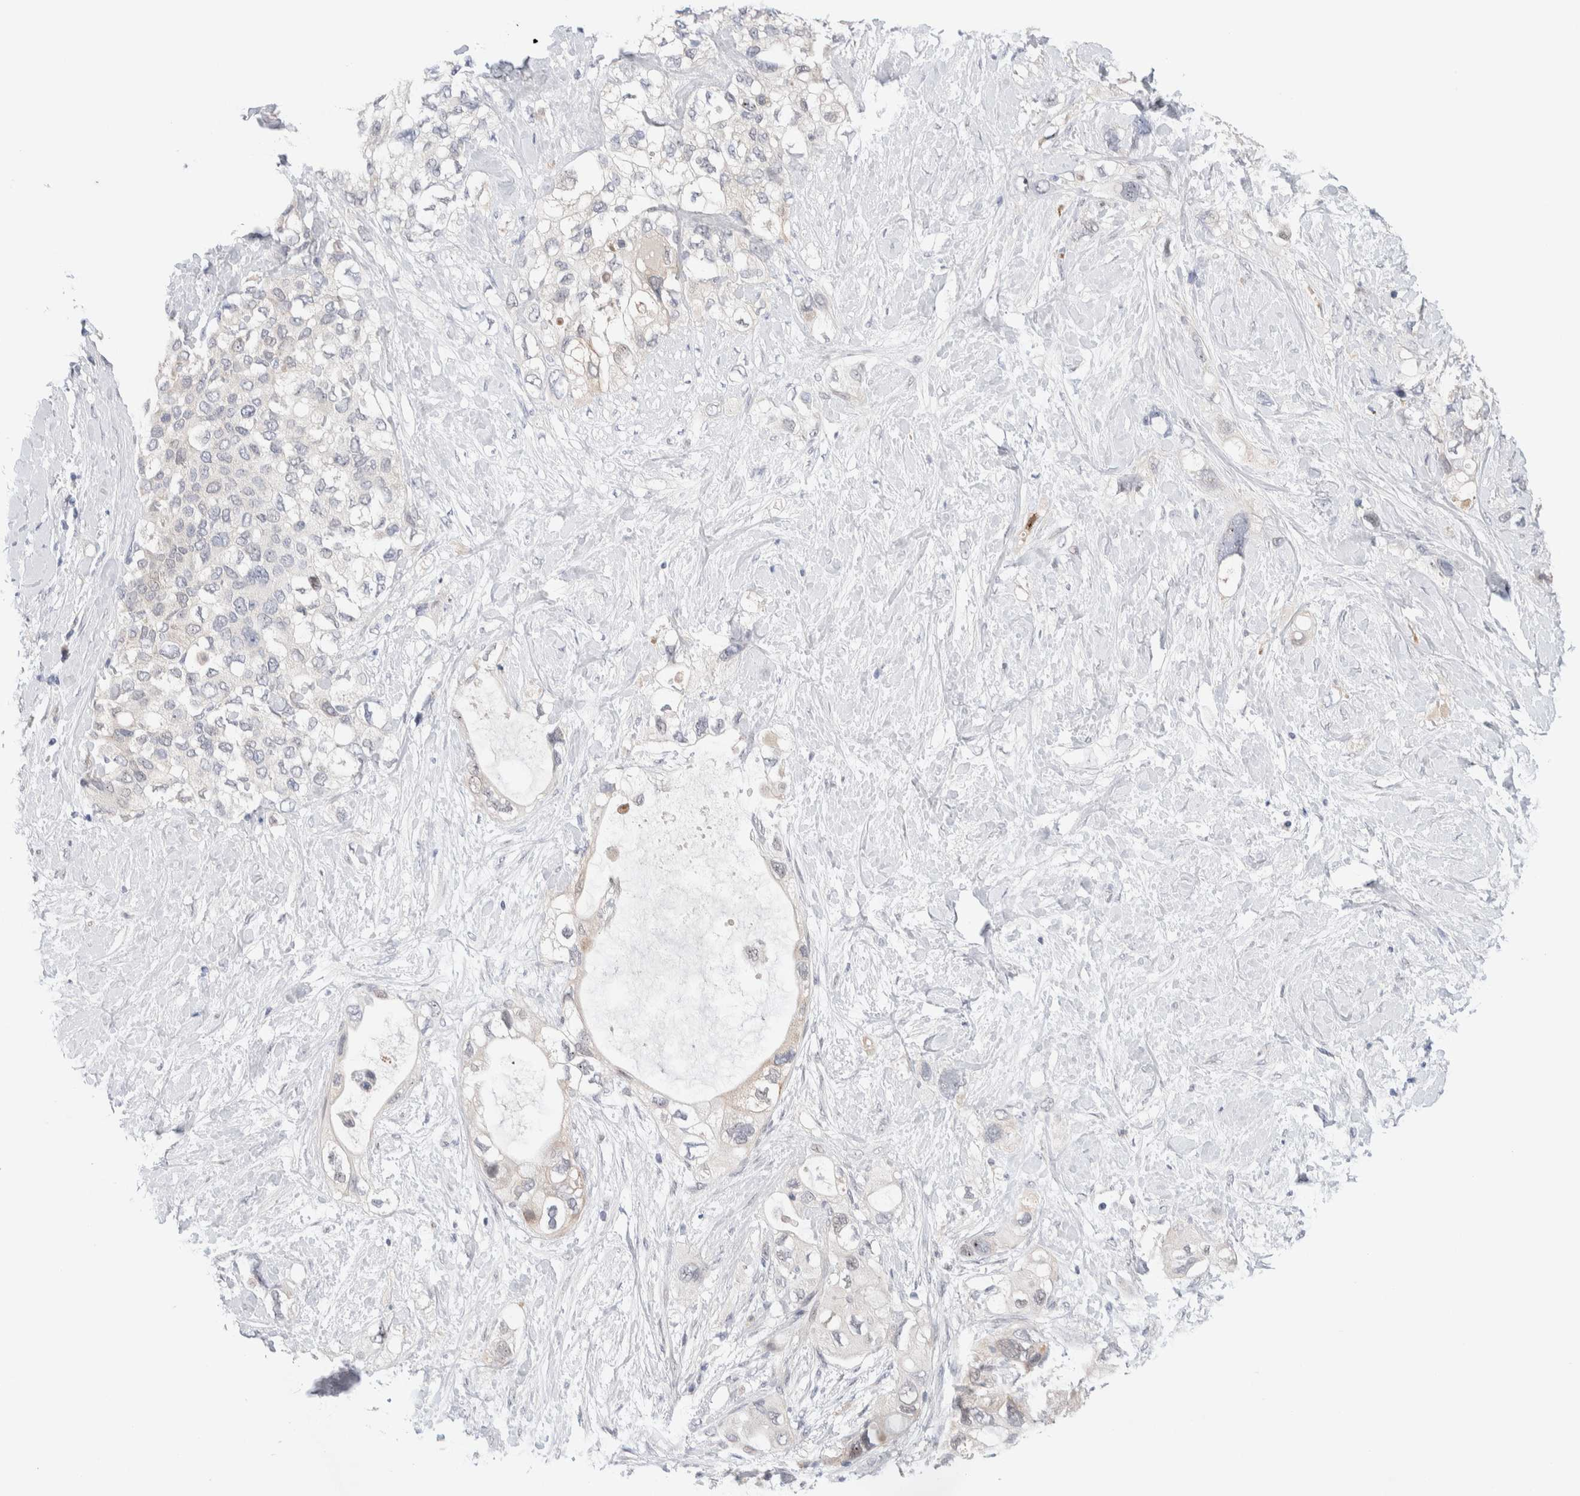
{"staining": {"intensity": "negative", "quantity": "none", "location": "none"}, "tissue": "pancreatic cancer", "cell_type": "Tumor cells", "image_type": "cancer", "snomed": [{"axis": "morphology", "description": "Adenocarcinoma, NOS"}, {"axis": "topography", "description": "Pancreas"}], "caption": "DAB (3,3'-diaminobenzidine) immunohistochemical staining of human pancreatic adenocarcinoma exhibits no significant positivity in tumor cells.", "gene": "DNAJB6", "patient": {"sex": "female", "age": 56}}